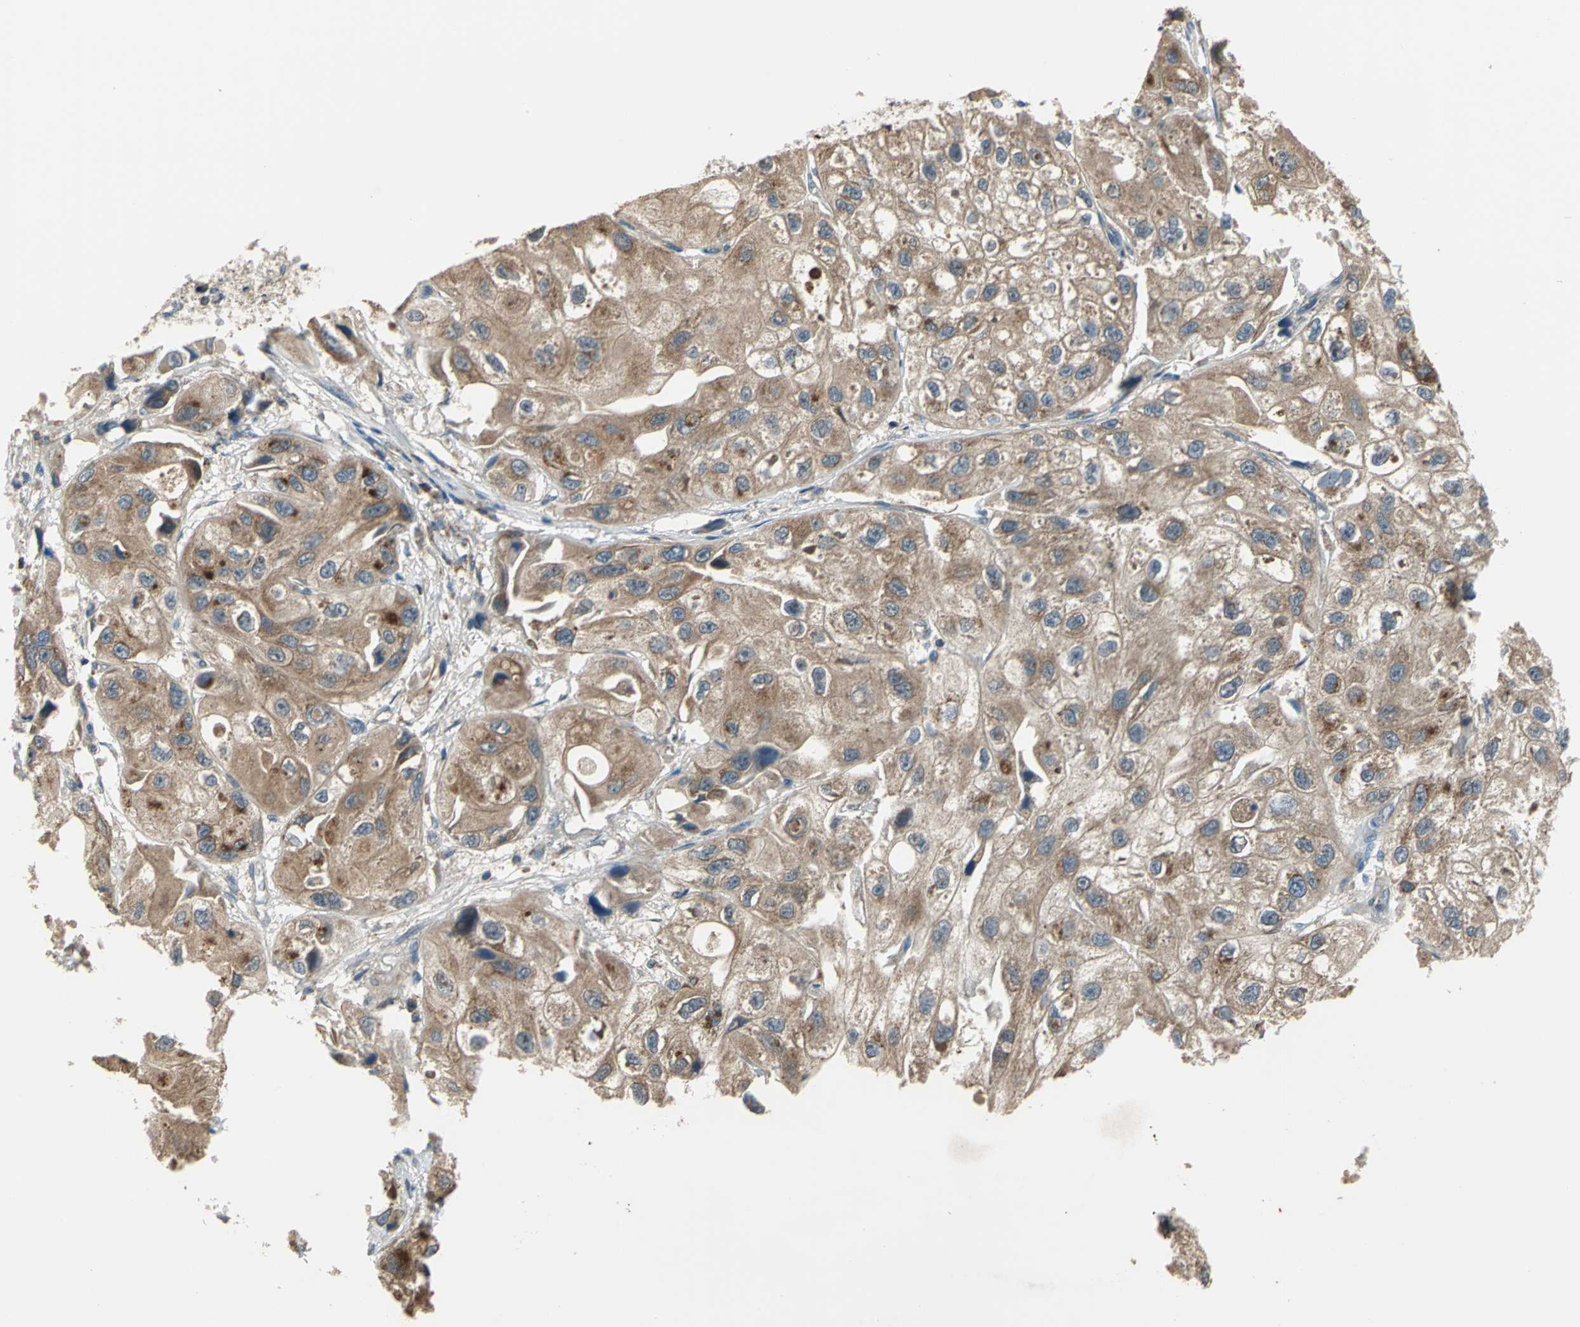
{"staining": {"intensity": "moderate", "quantity": ">75%", "location": "cytoplasmic/membranous"}, "tissue": "urothelial cancer", "cell_type": "Tumor cells", "image_type": "cancer", "snomed": [{"axis": "morphology", "description": "Urothelial carcinoma, High grade"}, {"axis": "topography", "description": "Urinary bladder"}], "caption": "Tumor cells reveal medium levels of moderate cytoplasmic/membranous staining in about >75% of cells in human urothelial cancer.", "gene": "TRAK1", "patient": {"sex": "female", "age": 64}}